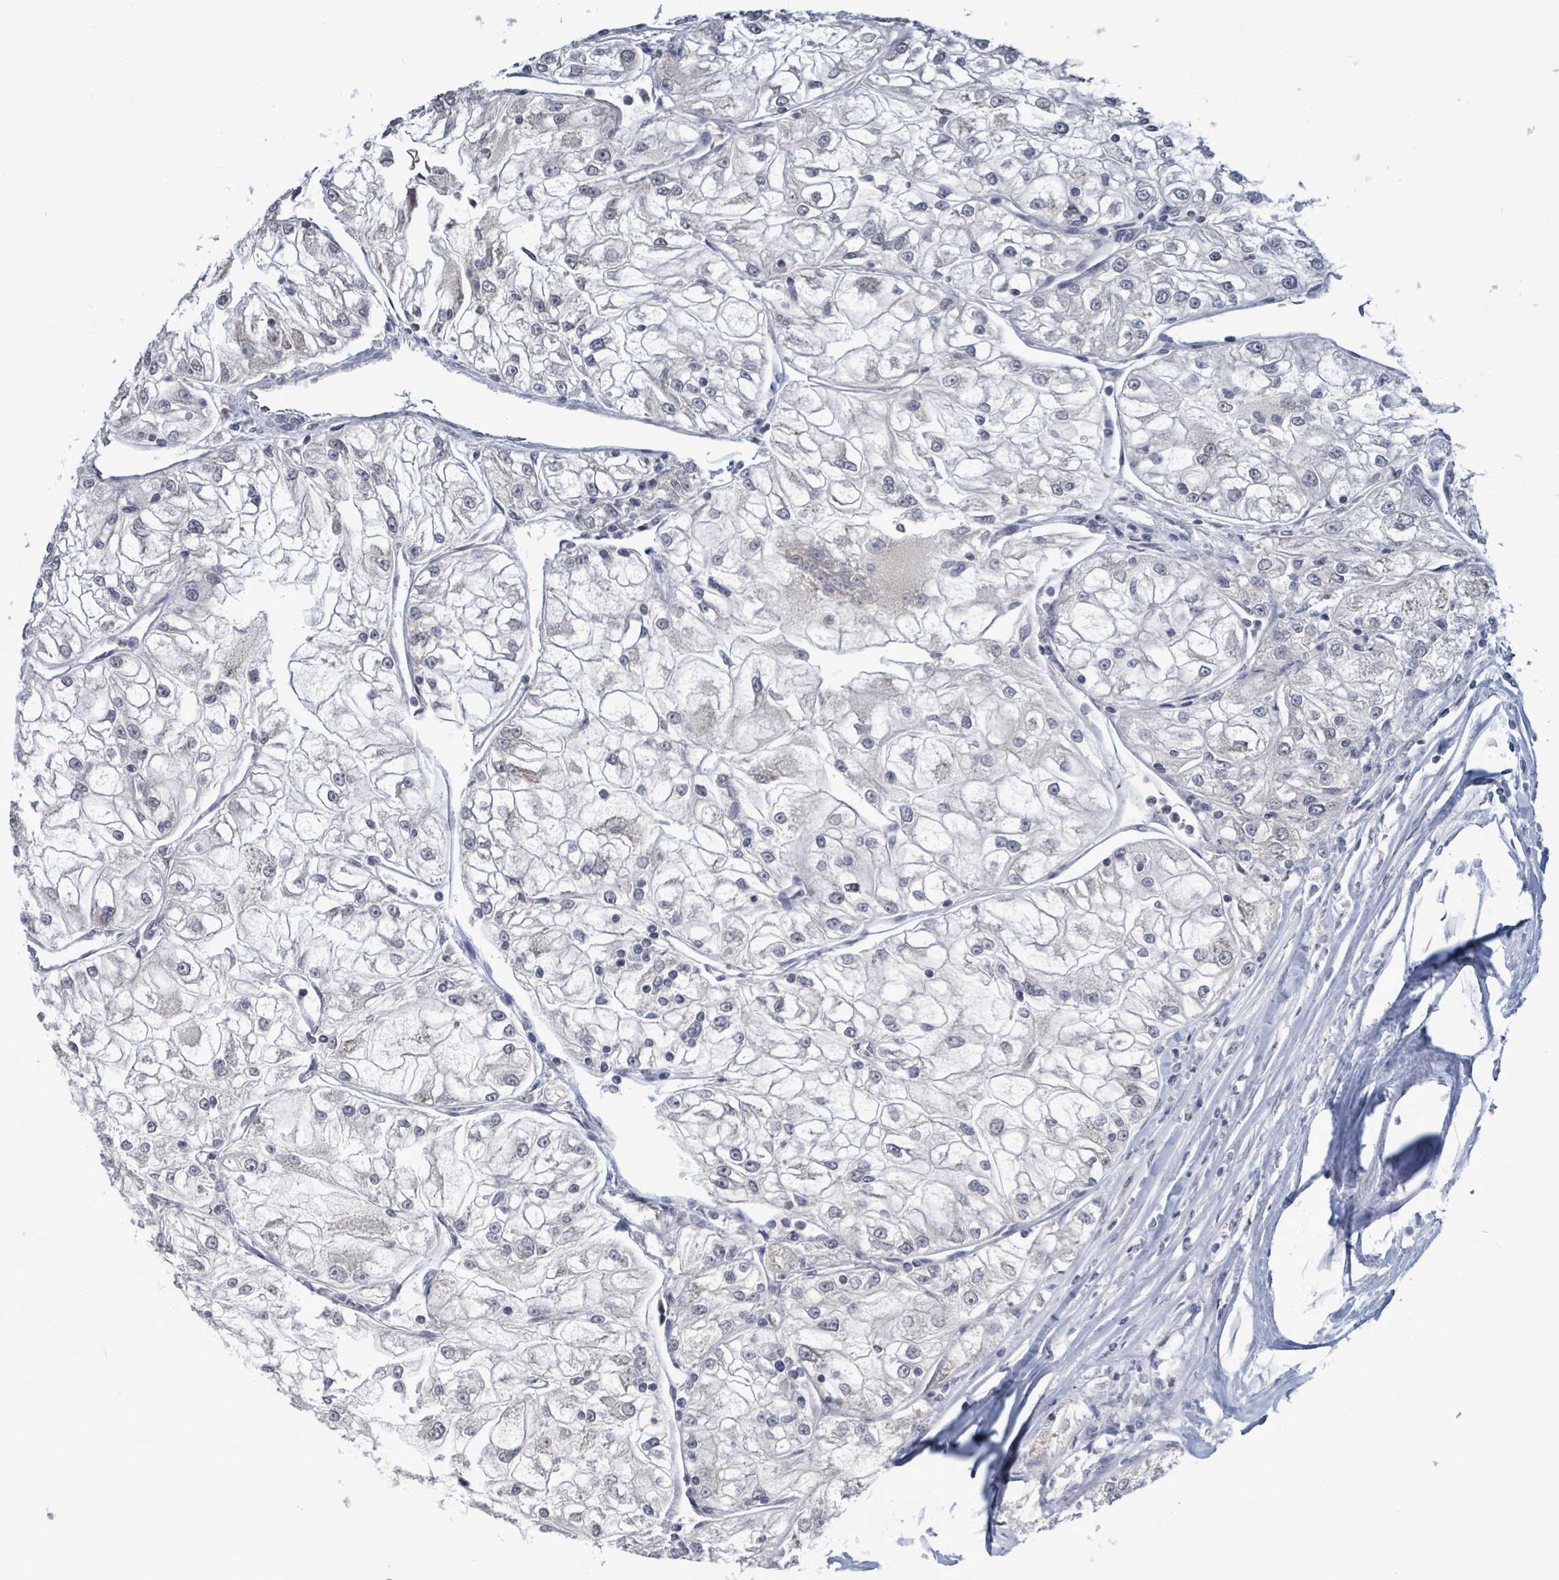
{"staining": {"intensity": "negative", "quantity": "none", "location": "none"}, "tissue": "renal cancer", "cell_type": "Tumor cells", "image_type": "cancer", "snomed": [{"axis": "morphology", "description": "Adenocarcinoma, NOS"}, {"axis": "topography", "description": "Kidney"}], "caption": "This is an IHC photomicrograph of adenocarcinoma (renal). There is no positivity in tumor cells.", "gene": "COQ10B", "patient": {"sex": "female", "age": 72}}